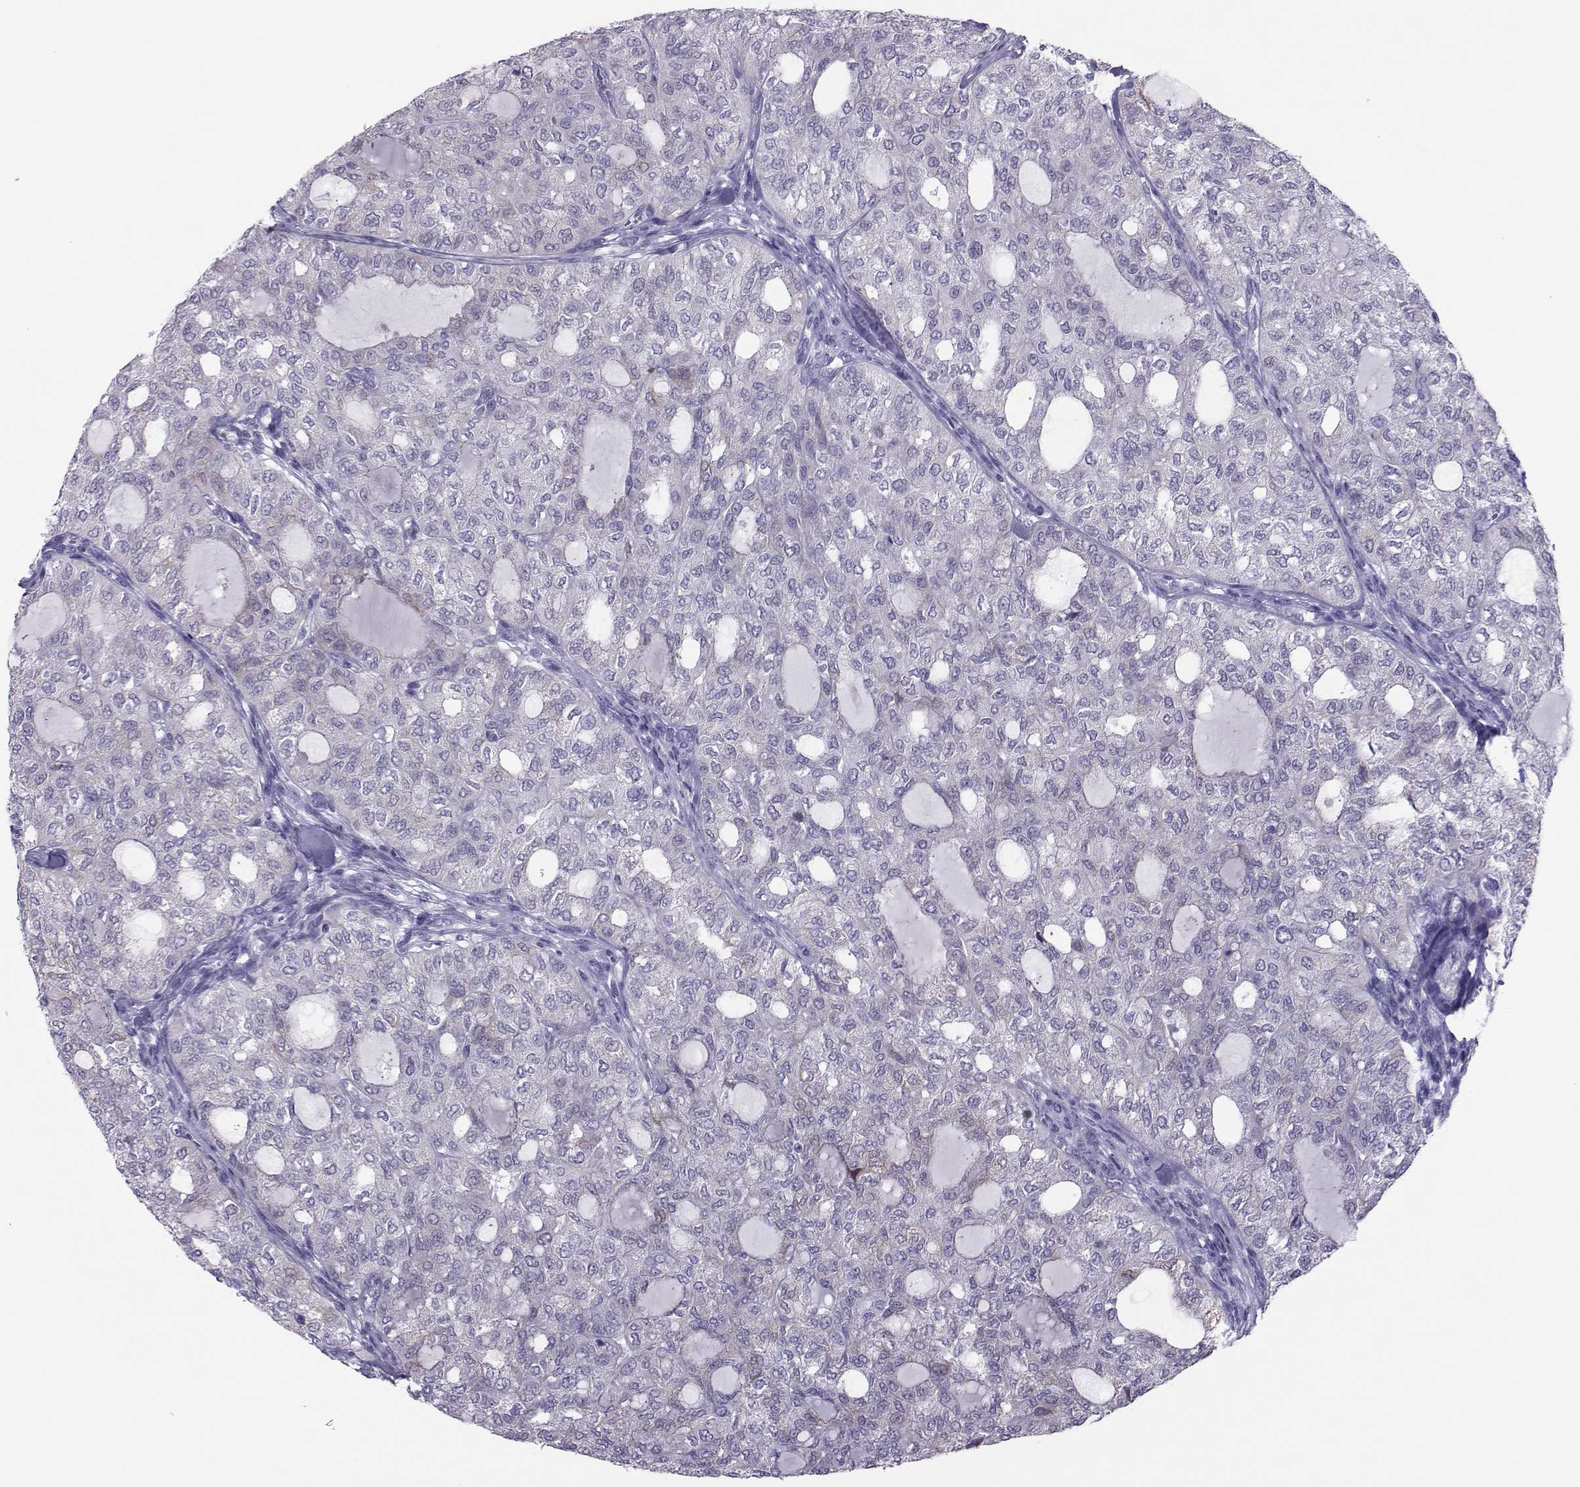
{"staining": {"intensity": "negative", "quantity": "none", "location": "none"}, "tissue": "thyroid cancer", "cell_type": "Tumor cells", "image_type": "cancer", "snomed": [{"axis": "morphology", "description": "Follicular adenoma carcinoma, NOS"}, {"axis": "topography", "description": "Thyroid gland"}], "caption": "A high-resolution micrograph shows immunohistochemistry (IHC) staining of thyroid follicular adenoma carcinoma, which exhibits no significant positivity in tumor cells.", "gene": "TRPM7", "patient": {"sex": "male", "age": 75}}